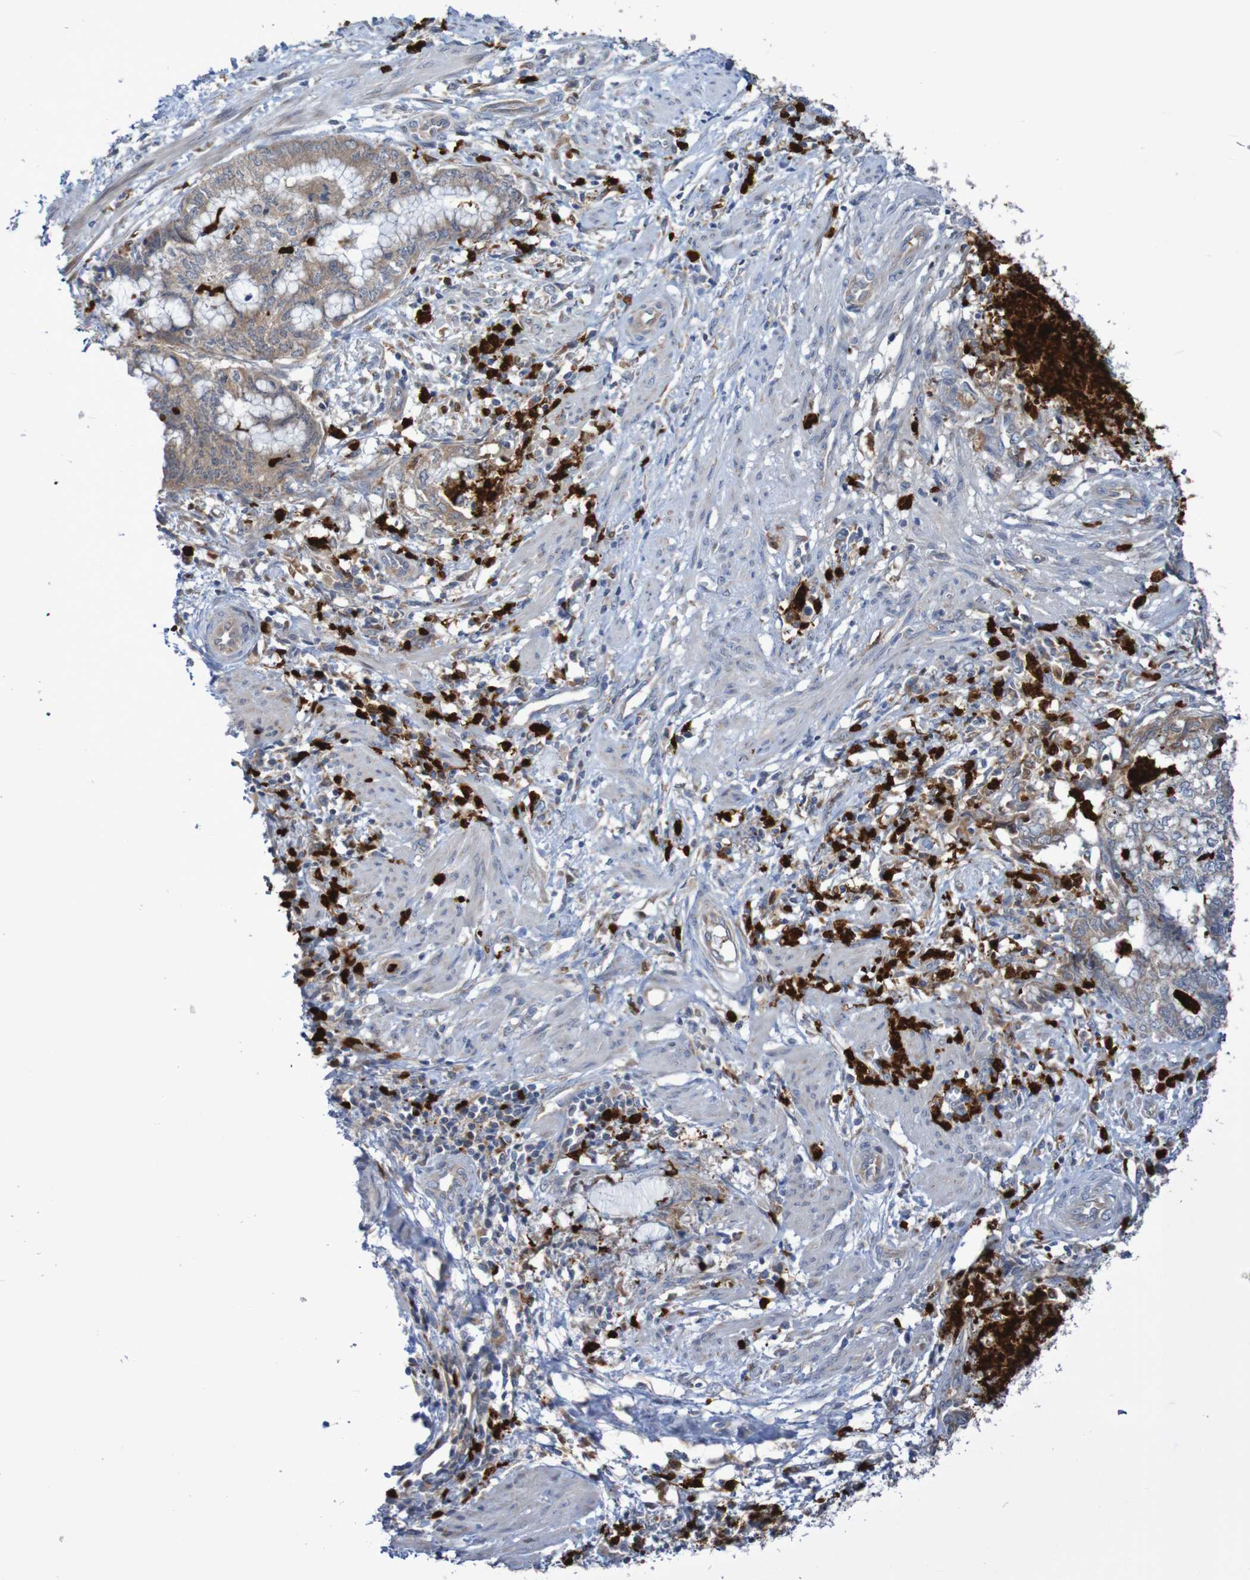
{"staining": {"intensity": "weak", "quantity": ">75%", "location": "cytoplasmic/membranous"}, "tissue": "endometrial cancer", "cell_type": "Tumor cells", "image_type": "cancer", "snomed": [{"axis": "morphology", "description": "Necrosis, NOS"}, {"axis": "morphology", "description": "Adenocarcinoma, NOS"}, {"axis": "topography", "description": "Endometrium"}], "caption": "Adenocarcinoma (endometrial) stained for a protein (brown) demonstrates weak cytoplasmic/membranous positive staining in about >75% of tumor cells.", "gene": "PARP4", "patient": {"sex": "female", "age": 79}}